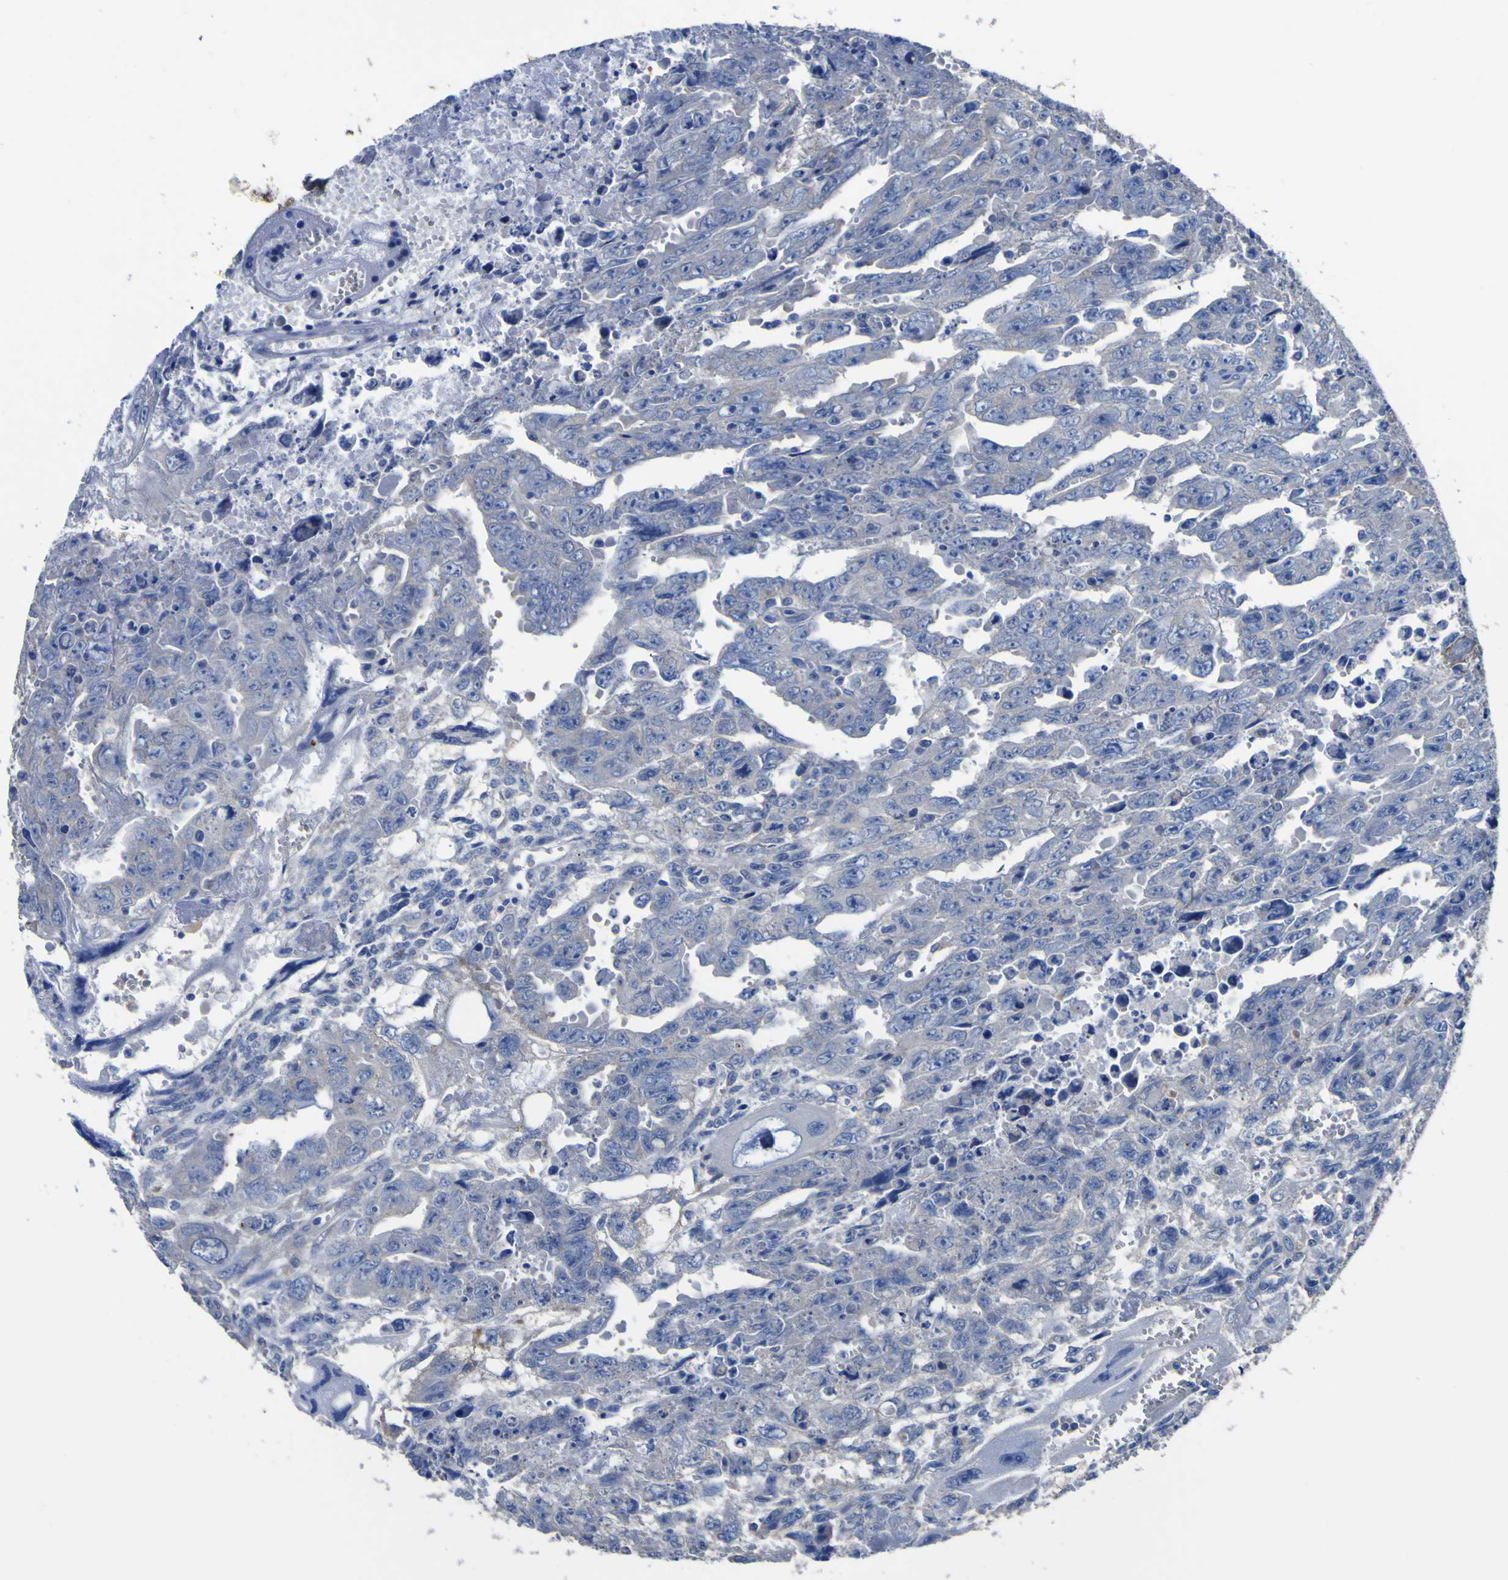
{"staining": {"intensity": "negative", "quantity": "none", "location": "none"}, "tissue": "testis cancer", "cell_type": "Tumor cells", "image_type": "cancer", "snomed": [{"axis": "morphology", "description": "Carcinoma, Embryonal, NOS"}, {"axis": "topography", "description": "Testis"}], "caption": "Immunohistochemical staining of embryonal carcinoma (testis) shows no significant positivity in tumor cells. (DAB immunohistochemistry (IHC) visualized using brightfield microscopy, high magnification).", "gene": "AGO4", "patient": {"sex": "male", "age": 28}}